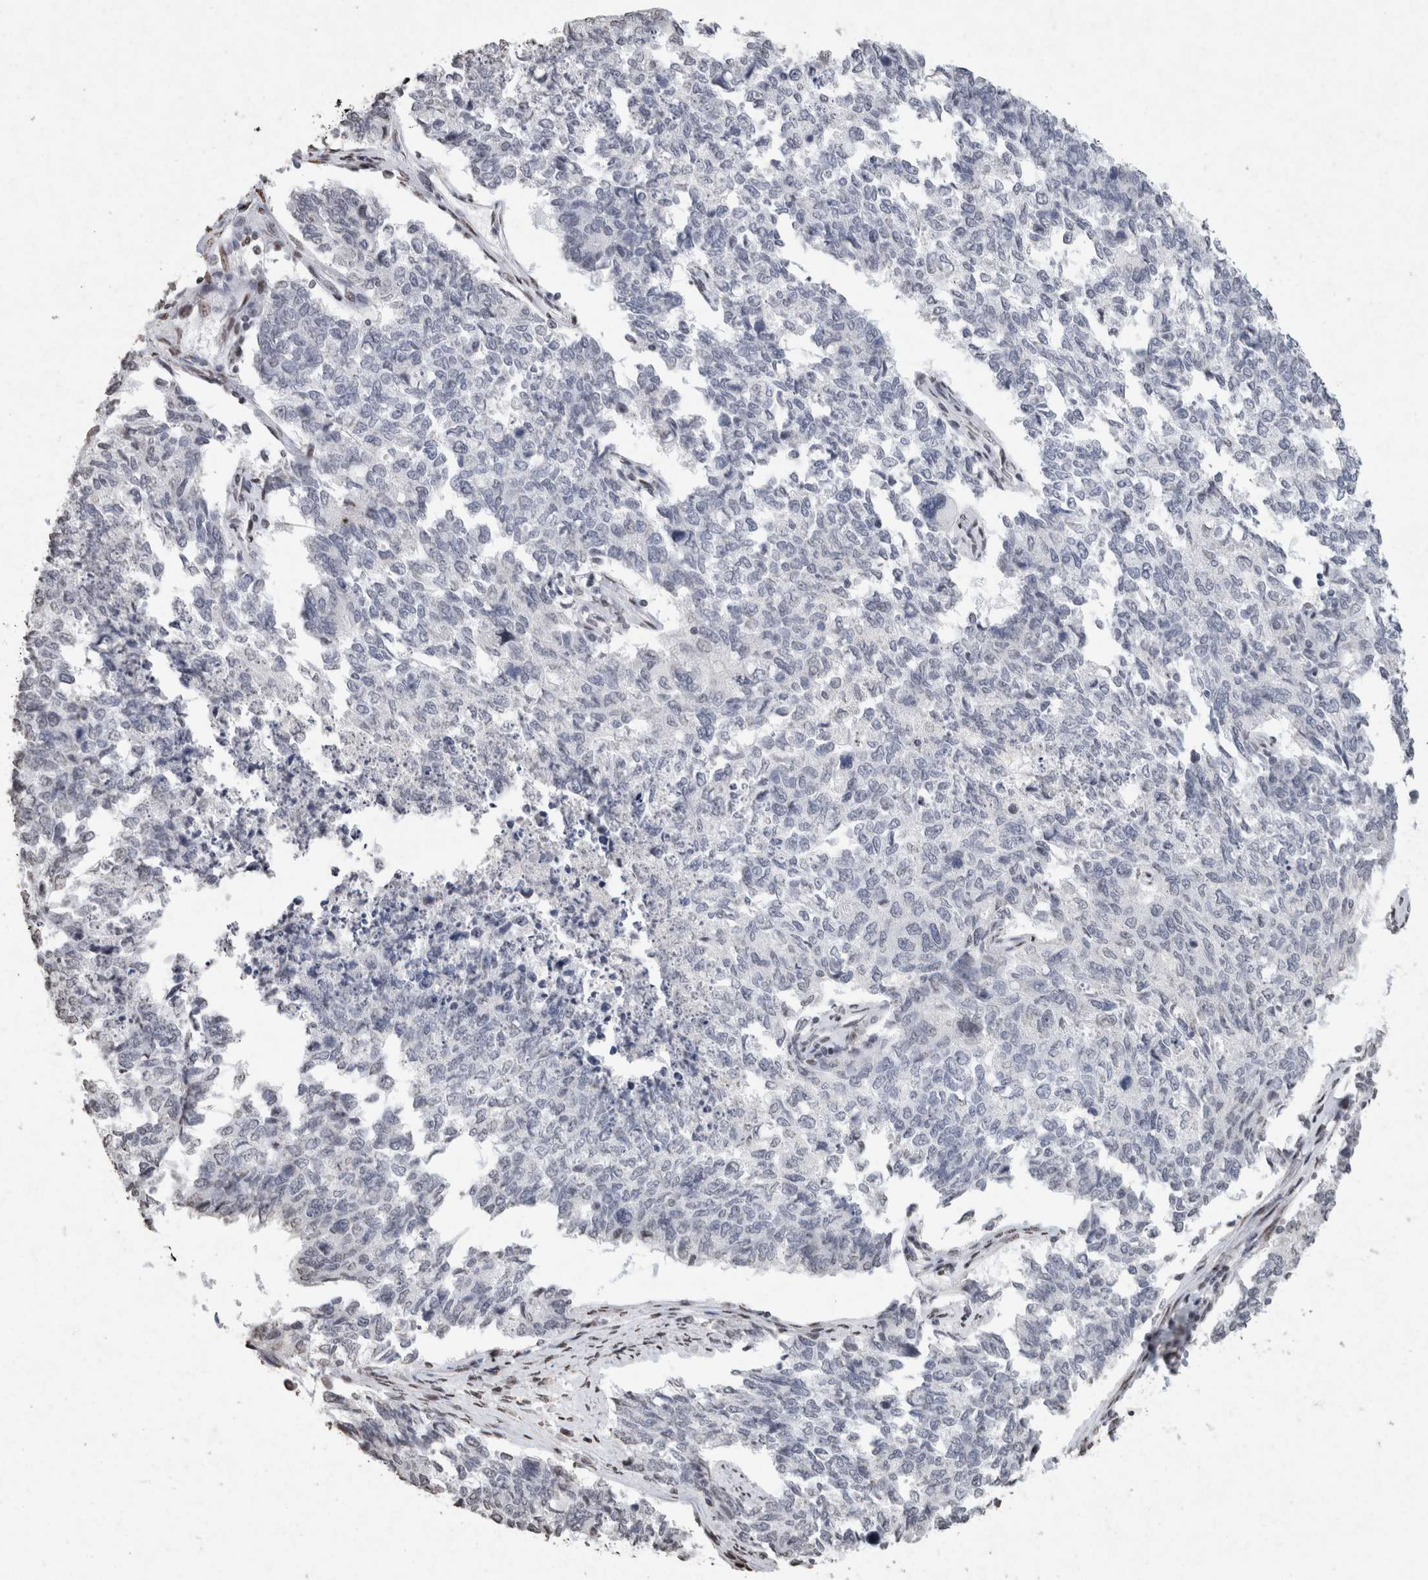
{"staining": {"intensity": "negative", "quantity": "none", "location": "none"}, "tissue": "cervical cancer", "cell_type": "Tumor cells", "image_type": "cancer", "snomed": [{"axis": "morphology", "description": "Squamous cell carcinoma, NOS"}, {"axis": "topography", "description": "Cervix"}], "caption": "Immunohistochemistry (IHC) micrograph of neoplastic tissue: cervical cancer stained with DAB (3,3'-diaminobenzidine) exhibits no significant protein staining in tumor cells. (Stains: DAB immunohistochemistry with hematoxylin counter stain, Microscopy: brightfield microscopy at high magnification).", "gene": "CNTN1", "patient": {"sex": "female", "age": 63}}